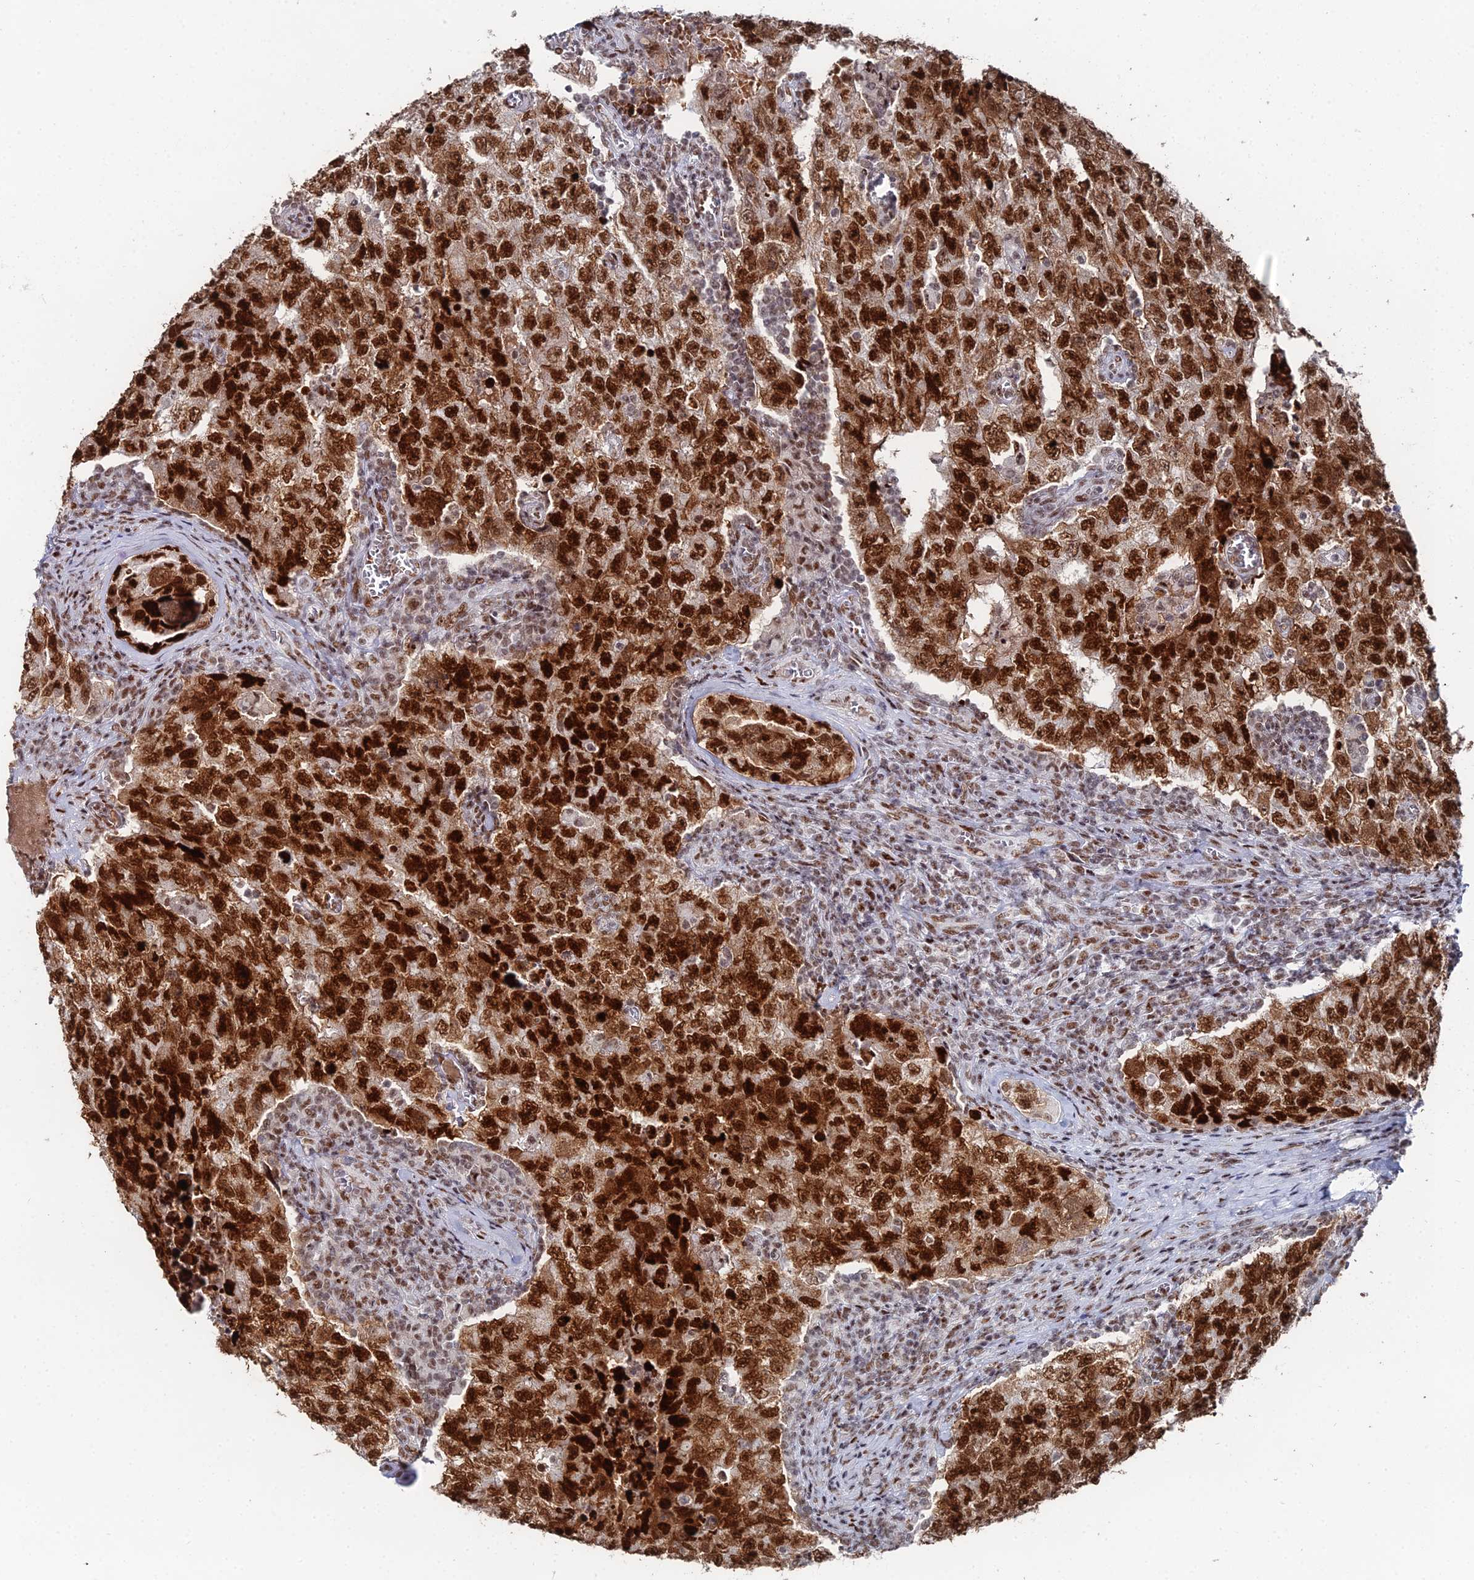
{"staining": {"intensity": "strong", "quantity": ">75%", "location": "nuclear"}, "tissue": "testis cancer", "cell_type": "Tumor cells", "image_type": "cancer", "snomed": [{"axis": "morphology", "description": "Carcinoma, Embryonal, NOS"}, {"axis": "topography", "description": "Testis"}], "caption": "Immunohistochemical staining of testis cancer (embryonal carcinoma) displays high levels of strong nuclear staining in approximately >75% of tumor cells.", "gene": "GSC2", "patient": {"sex": "male", "age": 17}}